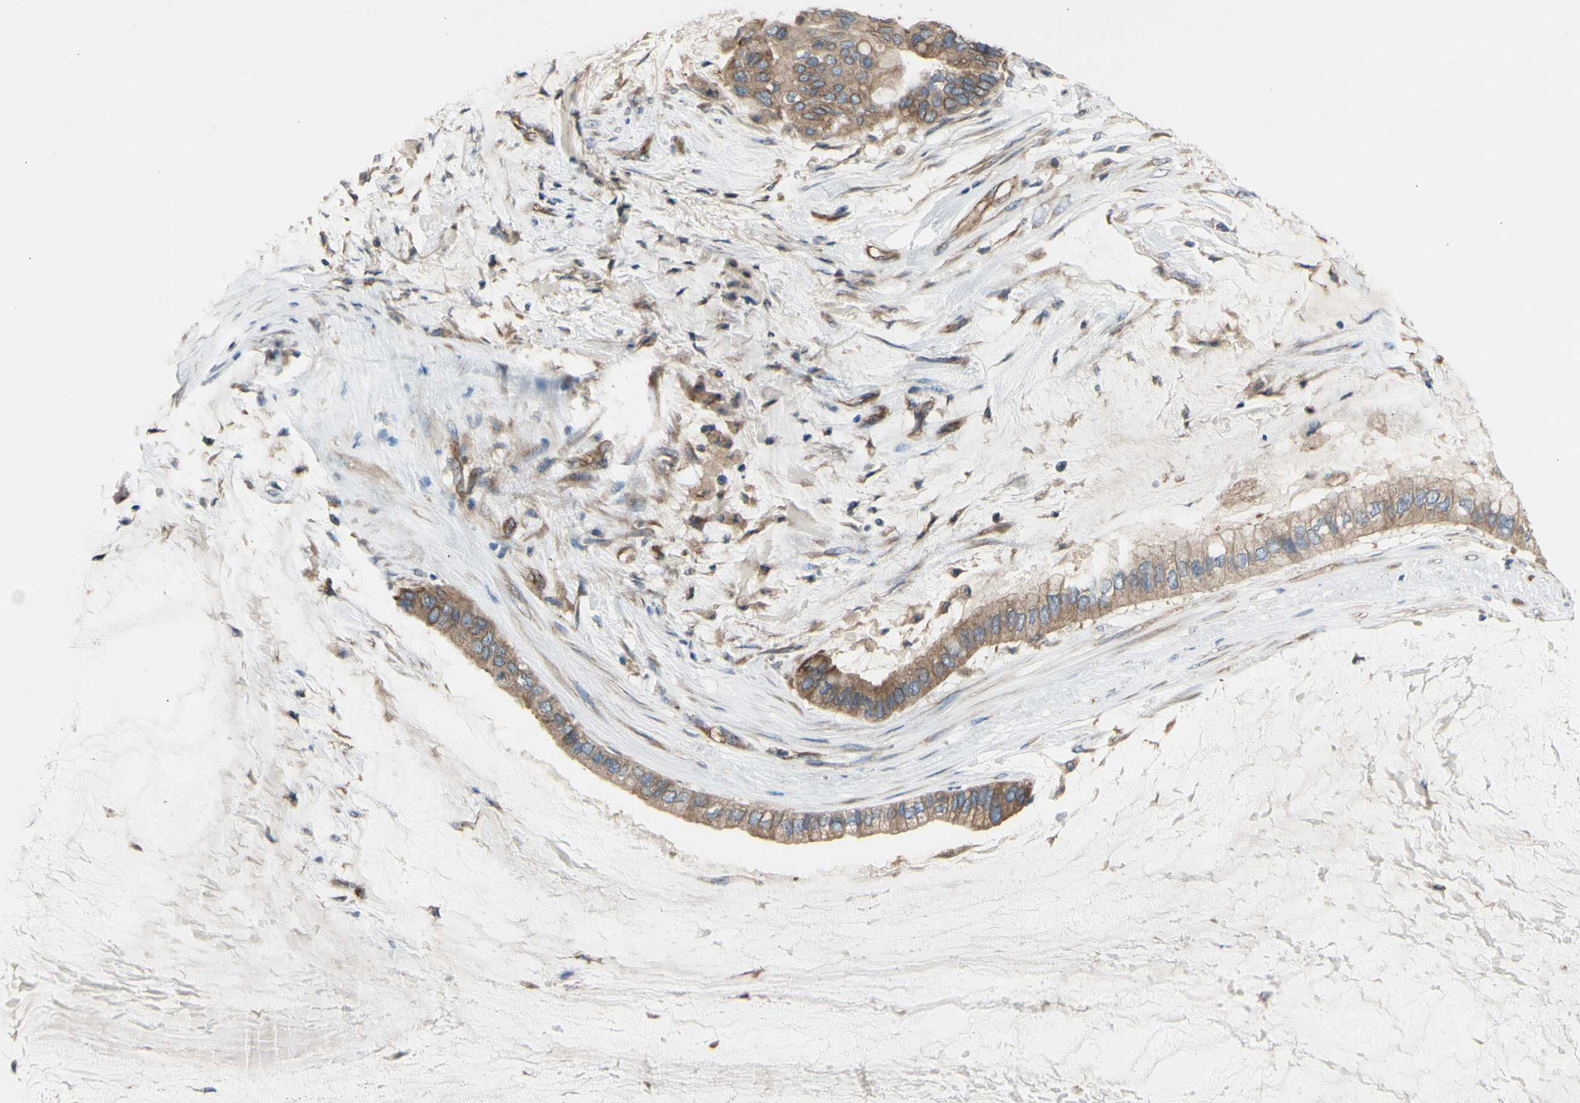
{"staining": {"intensity": "moderate", "quantity": ">75%", "location": "cytoplasmic/membranous"}, "tissue": "ovarian cancer", "cell_type": "Tumor cells", "image_type": "cancer", "snomed": [{"axis": "morphology", "description": "Cystadenocarcinoma, mucinous, NOS"}, {"axis": "topography", "description": "Ovary"}], "caption": "Human ovarian mucinous cystadenocarcinoma stained with a brown dye shows moderate cytoplasmic/membranous positive expression in approximately >75% of tumor cells.", "gene": "KLC1", "patient": {"sex": "female", "age": 80}}